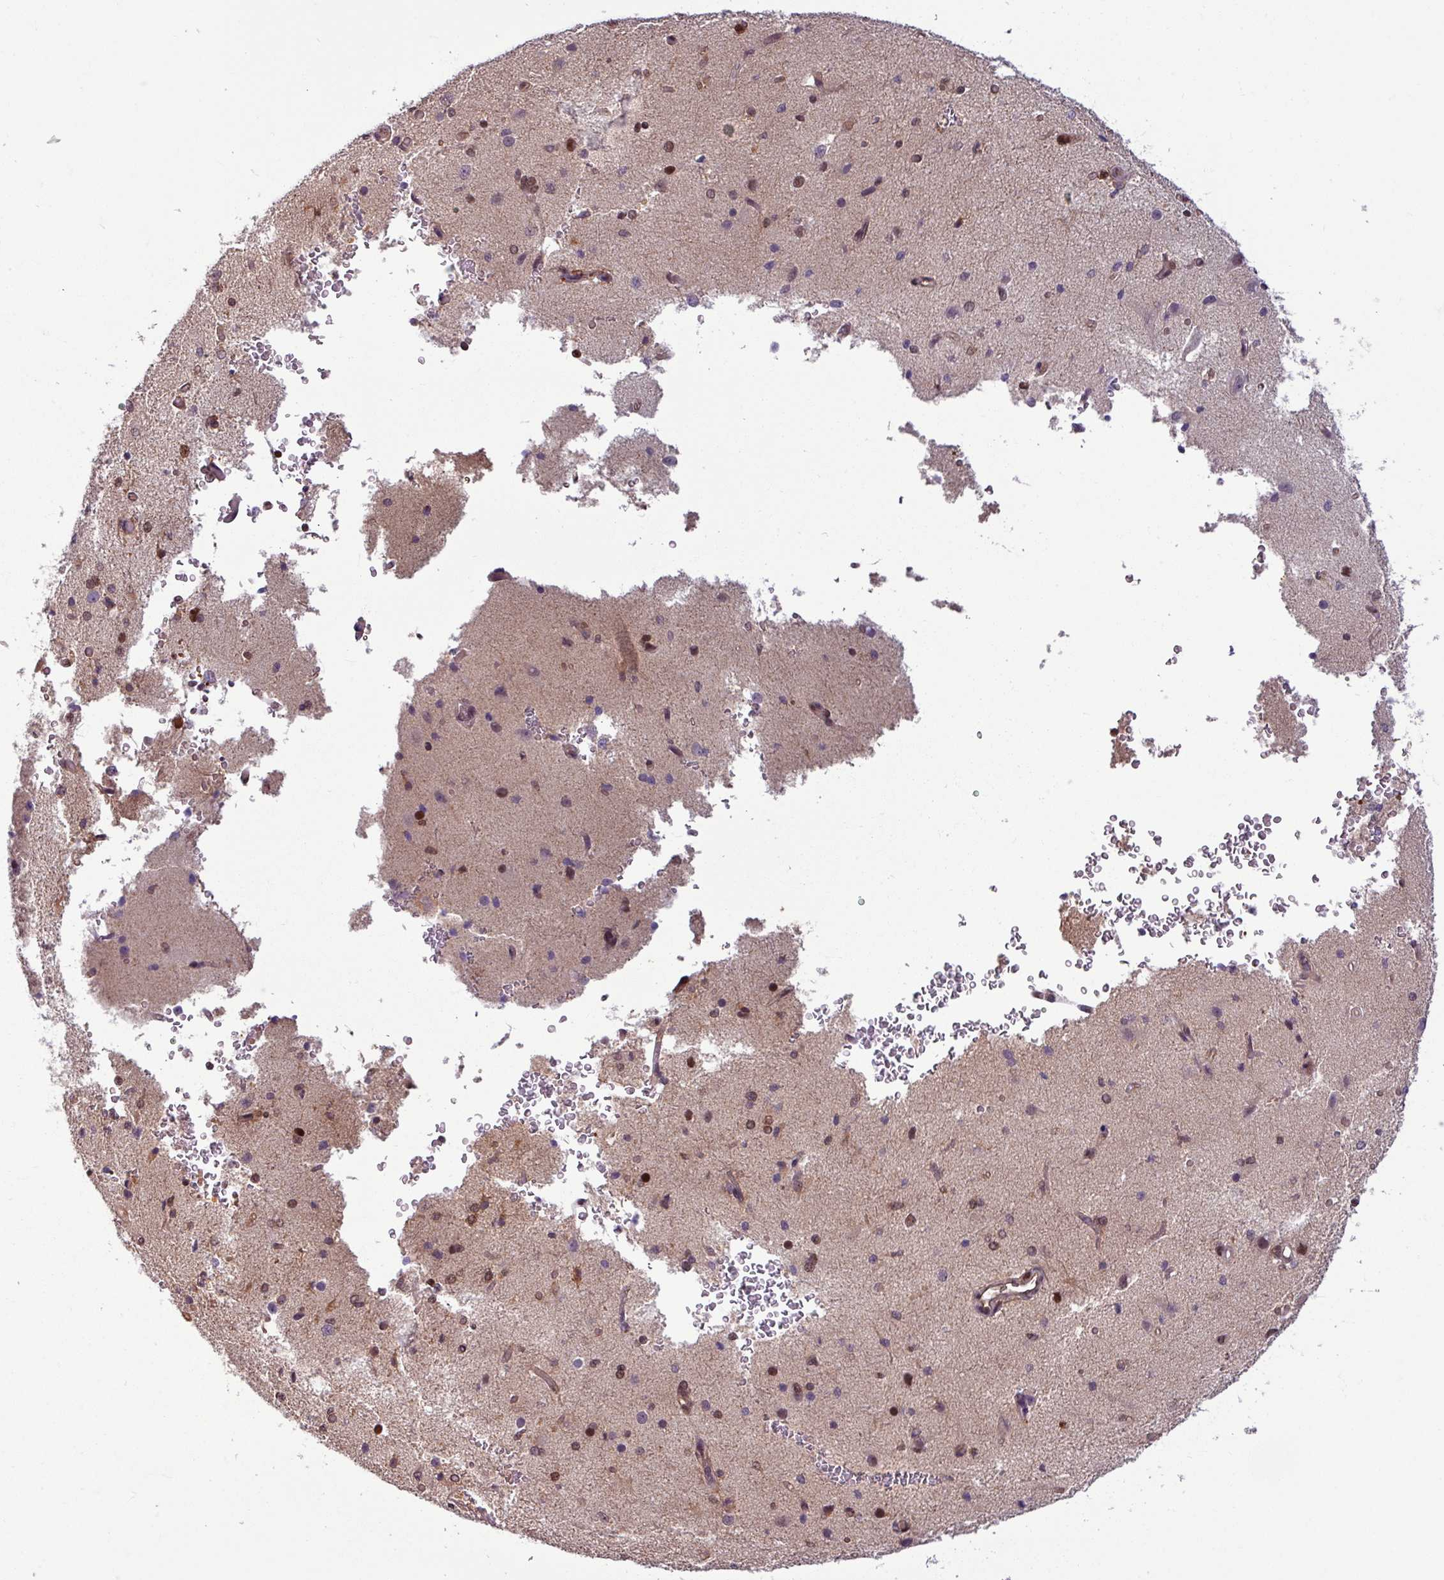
{"staining": {"intensity": "weak", "quantity": "25%-75%", "location": "cytoplasmic/membranous,nuclear"}, "tissue": "cerebral cortex", "cell_type": "Endothelial cells", "image_type": "normal", "snomed": [{"axis": "morphology", "description": "Normal tissue, NOS"}, {"axis": "morphology", "description": "Inflammation, NOS"}, {"axis": "topography", "description": "Cerebral cortex"}], "caption": "The histopathology image displays staining of unremarkable cerebral cortex, revealing weak cytoplasmic/membranous,nuclear protein staining (brown color) within endothelial cells.", "gene": "KCTD11", "patient": {"sex": "male", "age": 6}}